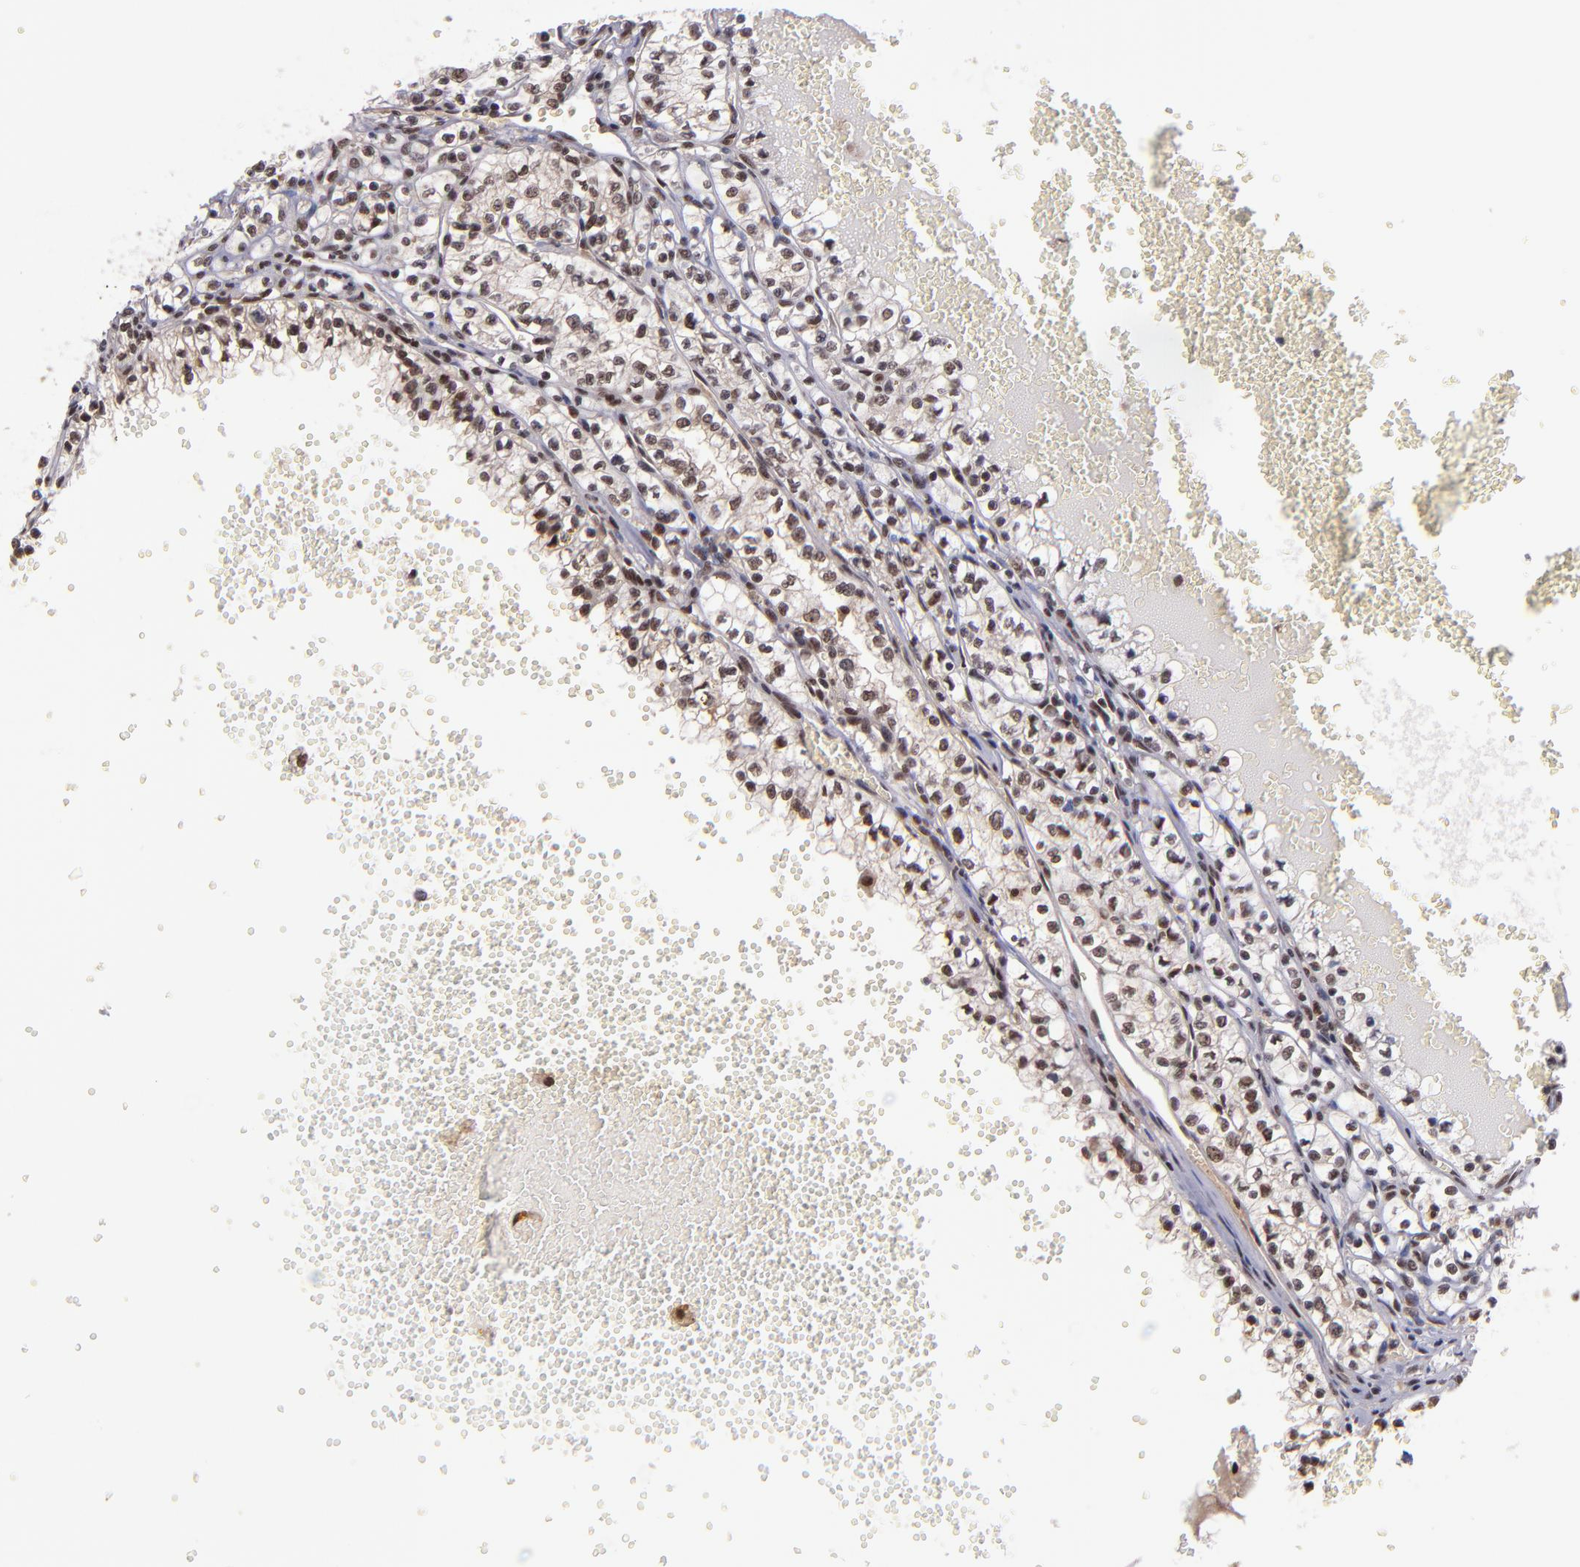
{"staining": {"intensity": "moderate", "quantity": "25%-75%", "location": "nuclear"}, "tissue": "renal cancer", "cell_type": "Tumor cells", "image_type": "cancer", "snomed": [{"axis": "morphology", "description": "Adenocarcinoma, NOS"}, {"axis": "topography", "description": "Kidney"}], "caption": "Immunohistochemical staining of human renal adenocarcinoma displays medium levels of moderate nuclear expression in approximately 25%-75% of tumor cells.", "gene": "EP300", "patient": {"sex": "male", "age": 61}}